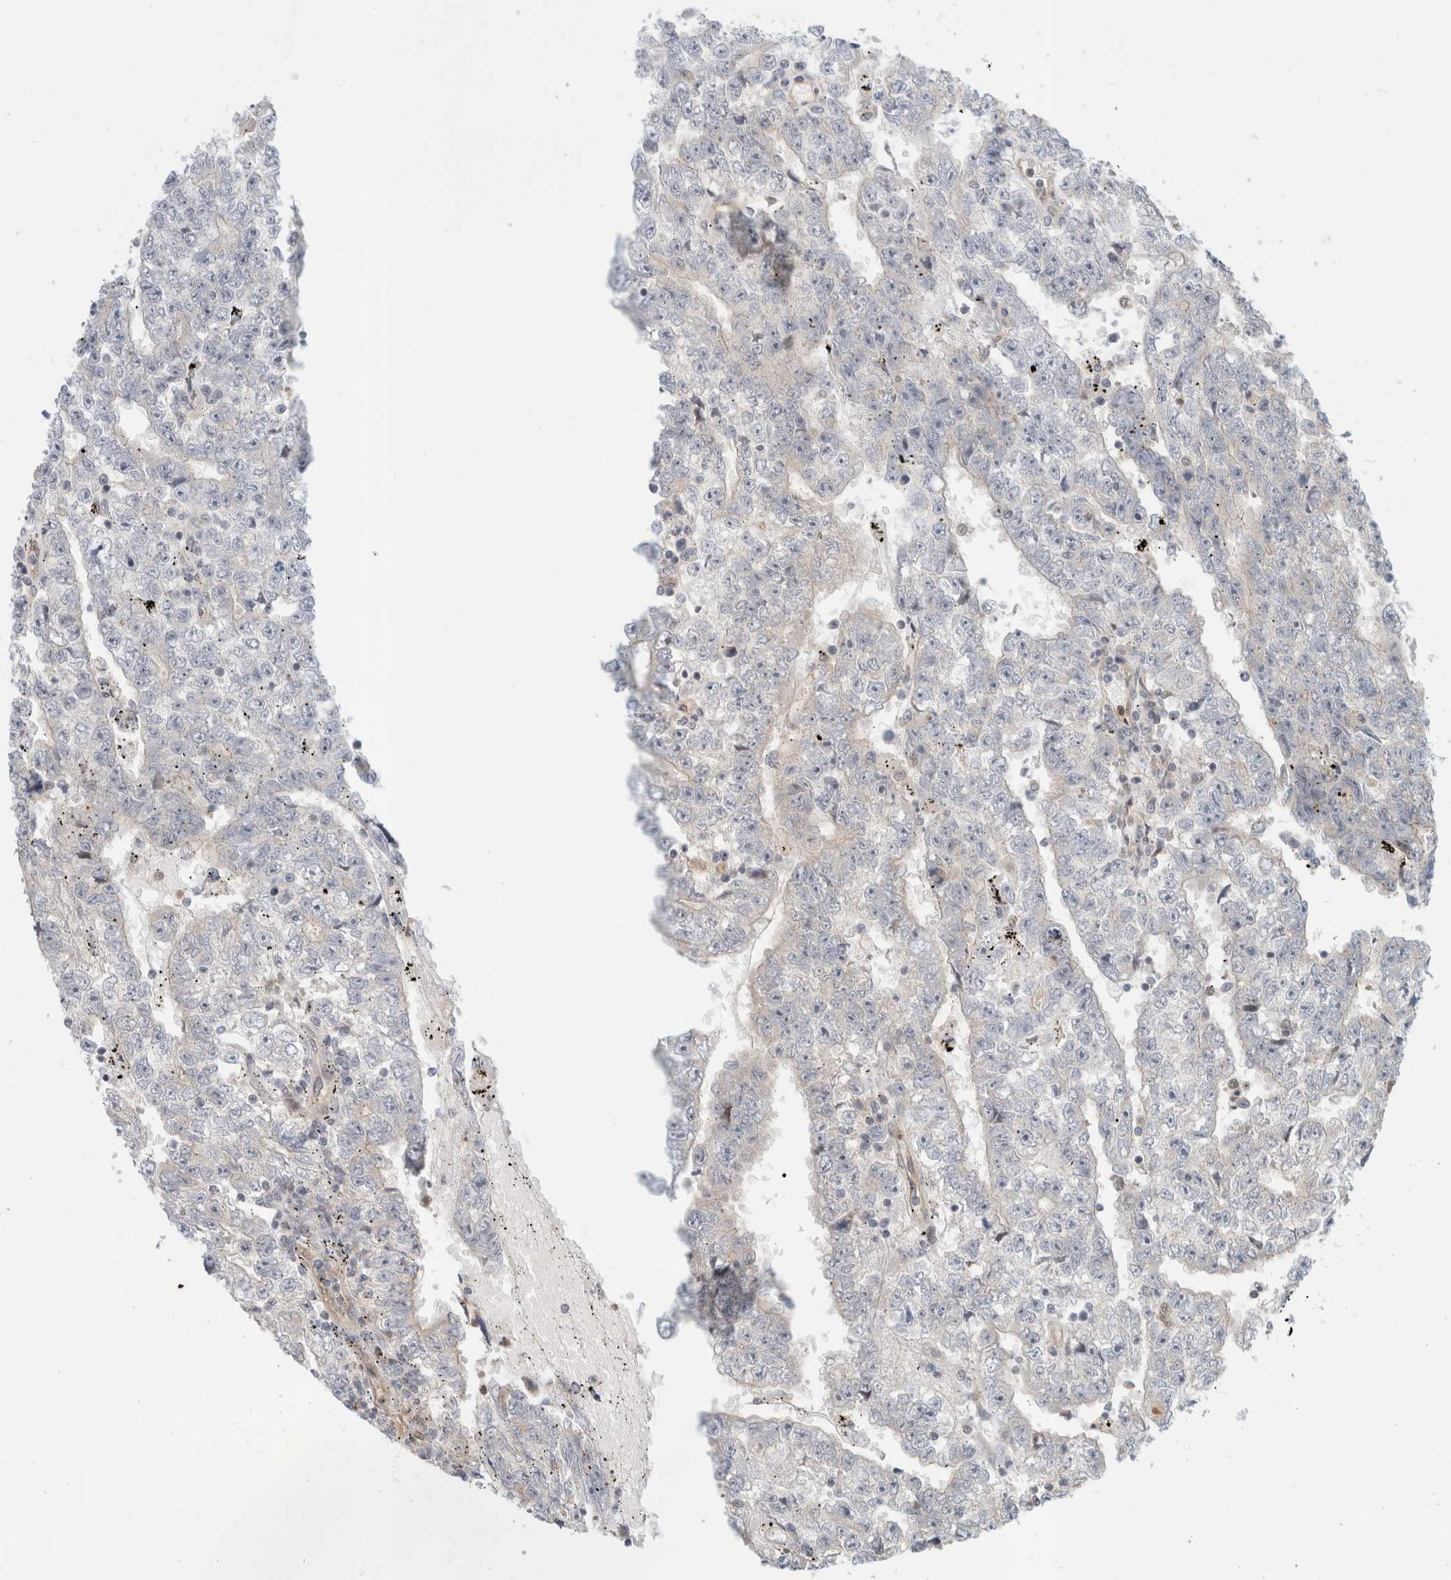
{"staining": {"intensity": "negative", "quantity": "none", "location": "none"}, "tissue": "testis cancer", "cell_type": "Tumor cells", "image_type": "cancer", "snomed": [{"axis": "morphology", "description": "Carcinoma, Embryonal, NOS"}, {"axis": "topography", "description": "Testis"}], "caption": "Protein analysis of testis cancer (embryonal carcinoma) reveals no significant staining in tumor cells.", "gene": "OTUD6B", "patient": {"sex": "male", "age": 25}}